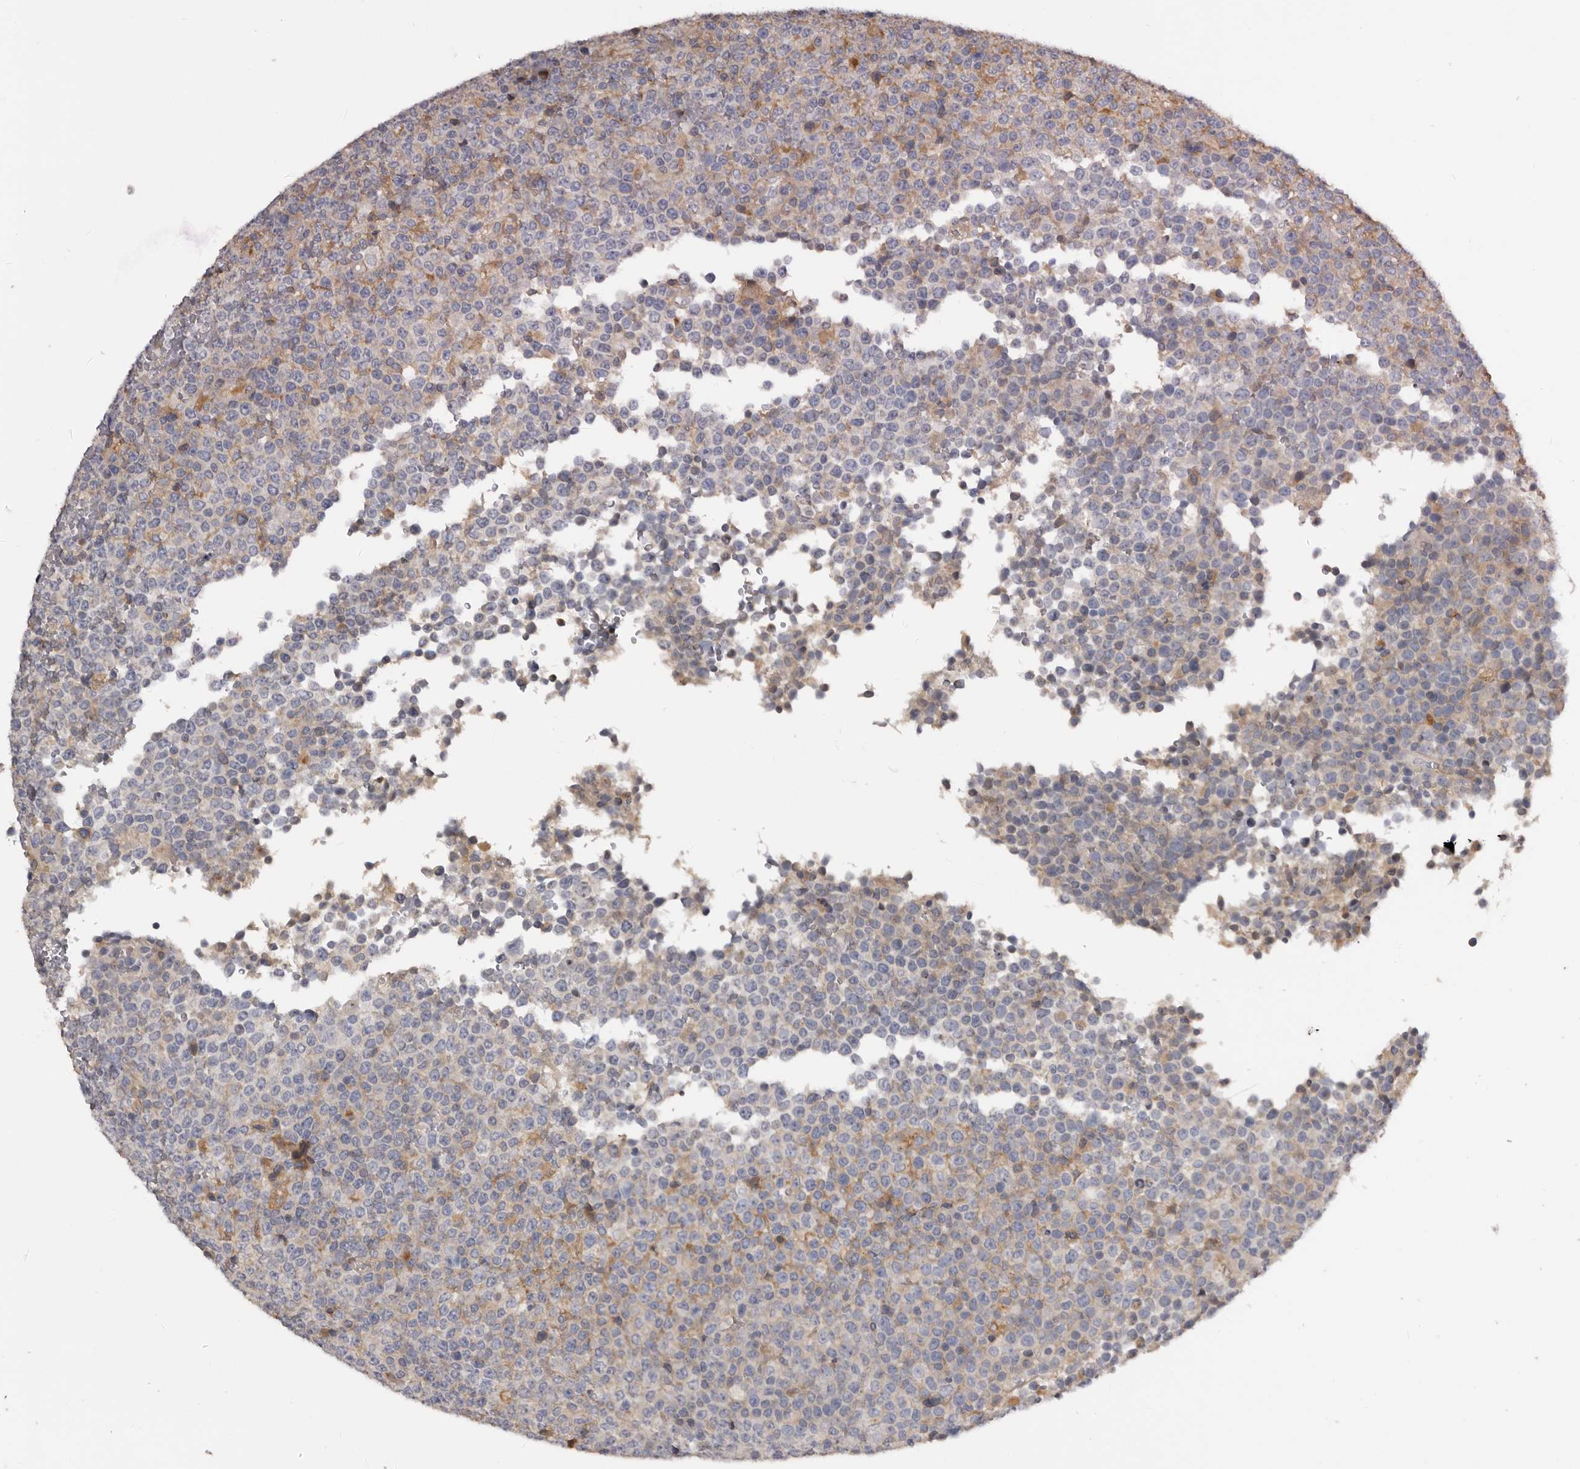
{"staining": {"intensity": "negative", "quantity": "none", "location": "none"}, "tissue": "lymphoma", "cell_type": "Tumor cells", "image_type": "cancer", "snomed": [{"axis": "morphology", "description": "Malignant lymphoma, non-Hodgkin's type, High grade"}, {"axis": "topography", "description": "Lymph node"}], "caption": "Protein analysis of high-grade malignant lymphoma, non-Hodgkin's type displays no significant staining in tumor cells.", "gene": "DAP", "patient": {"sex": "male", "age": 13}}